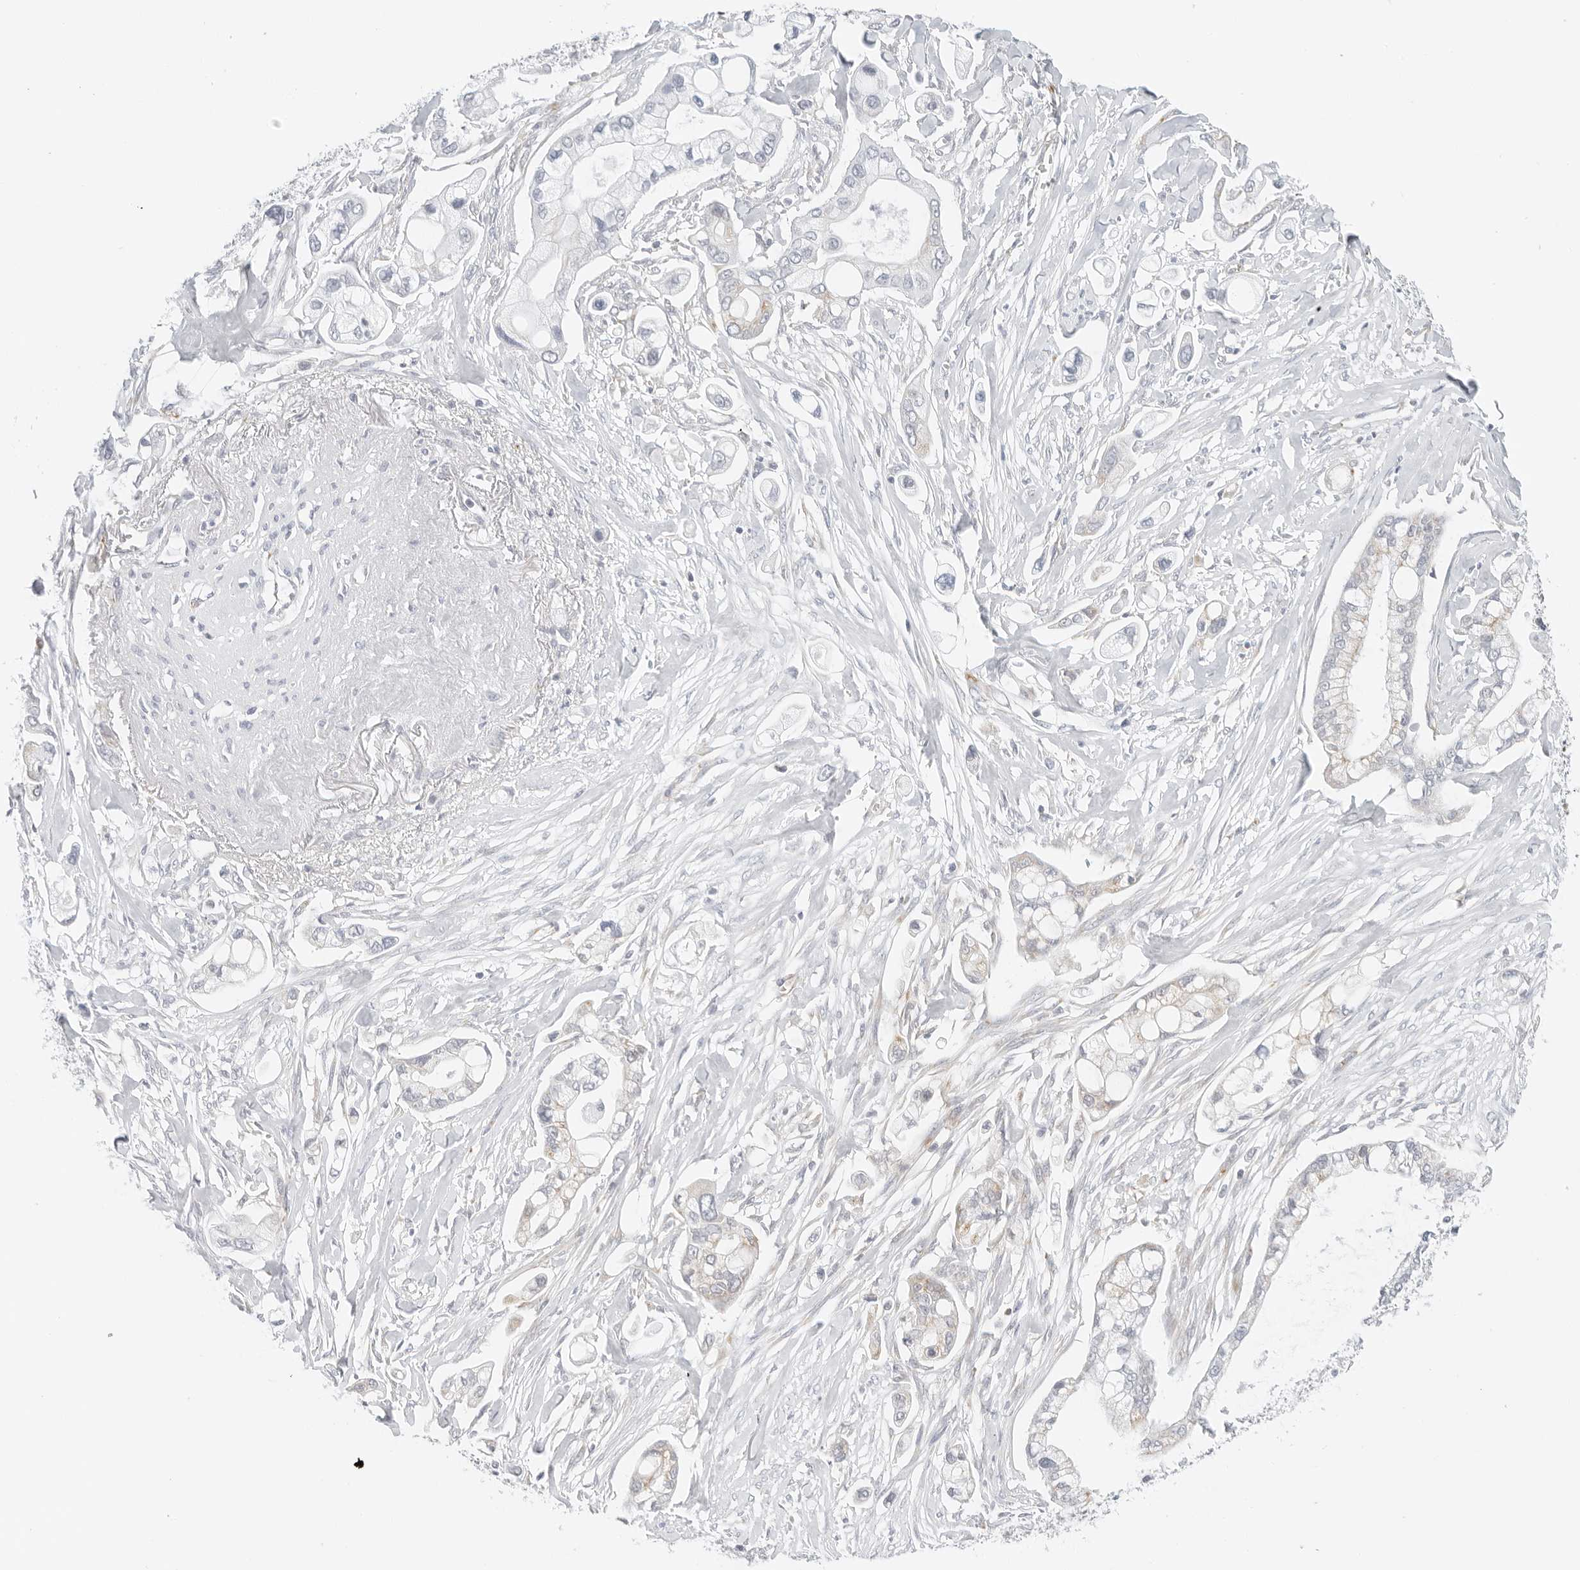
{"staining": {"intensity": "moderate", "quantity": "25%-75%", "location": "cytoplasmic/membranous"}, "tissue": "pancreatic cancer", "cell_type": "Tumor cells", "image_type": "cancer", "snomed": [{"axis": "morphology", "description": "Adenocarcinoma, NOS"}, {"axis": "topography", "description": "Pancreas"}], "caption": "Immunohistochemistry histopathology image of adenocarcinoma (pancreatic) stained for a protein (brown), which exhibits medium levels of moderate cytoplasmic/membranous staining in approximately 25%-75% of tumor cells.", "gene": "RC3H1", "patient": {"sex": "male", "age": 68}}